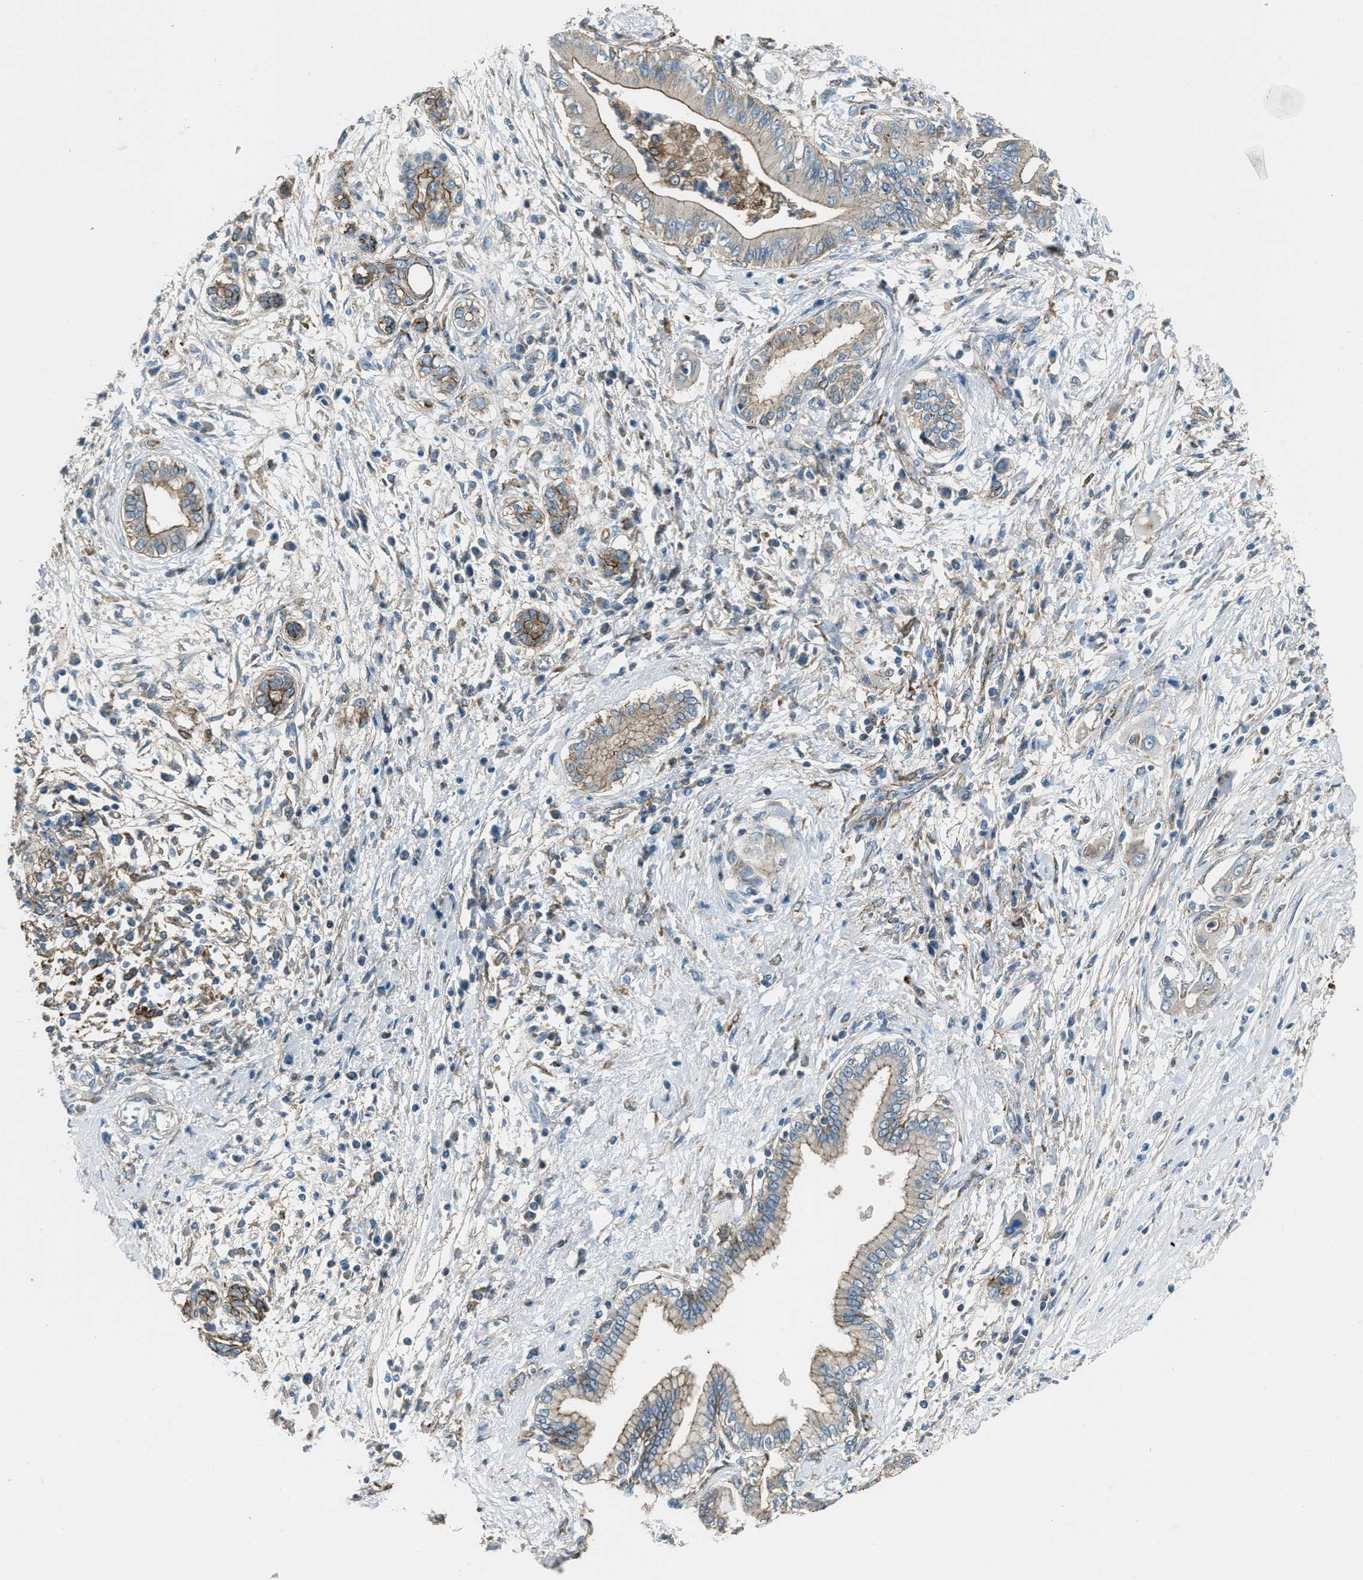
{"staining": {"intensity": "weak", "quantity": ">75%", "location": "cytoplasmic/membranous"}, "tissue": "pancreatic cancer", "cell_type": "Tumor cells", "image_type": "cancer", "snomed": [{"axis": "morphology", "description": "Adenocarcinoma, NOS"}, {"axis": "topography", "description": "Pancreas"}], "caption": "Immunohistochemistry (IHC) image of adenocarcinoma (pancreatic) stained for a protein (brown), which demonstrates low levels of weak cytoplasmic/membranous staining in about >75% of tumor cells.", "gene": "SVIL", "patient": {"sex": "male", "age": 58}}